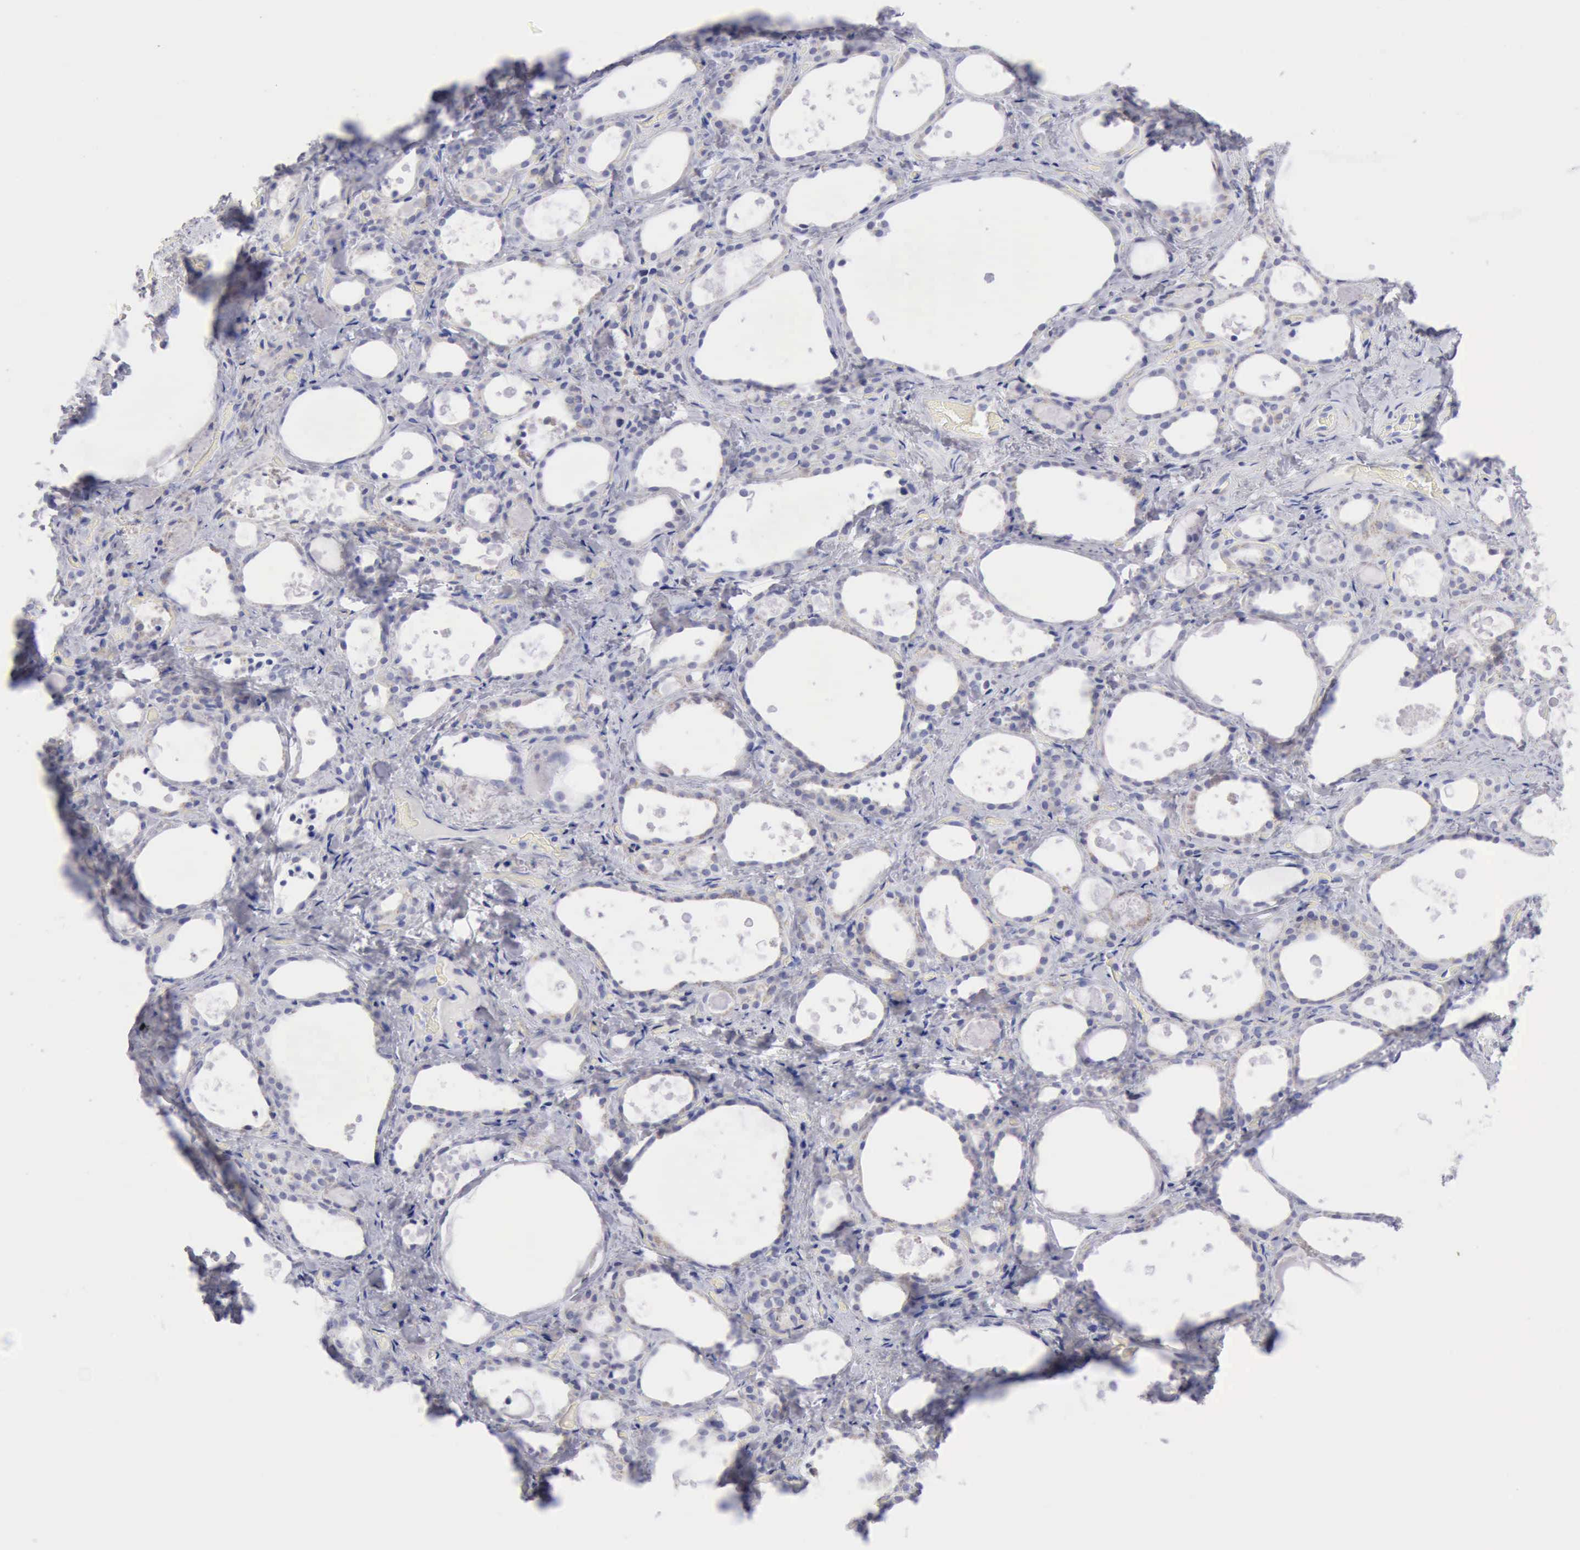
{"staining": {"intensity": "weak", "quantity": "<25%", "location": "cytoplasmic/membranous"}, "tissue": "thyroid gland", "cell_type": "Glandular cells", "image_type": "normal", "snomed": [{"axis": "morphology", "description": "Normal tissue, NOS"}, {"axis": "topography", "description": "Thyroid gland"}], "caption": "Immunohistochemistry (IHC) photomicrograph of benign human thyroid gland stained for a protein (brown), which shows no expression in glandular cells.", "gene": "ANGEL1", "patient": {"sex": "female", "age": 75}}